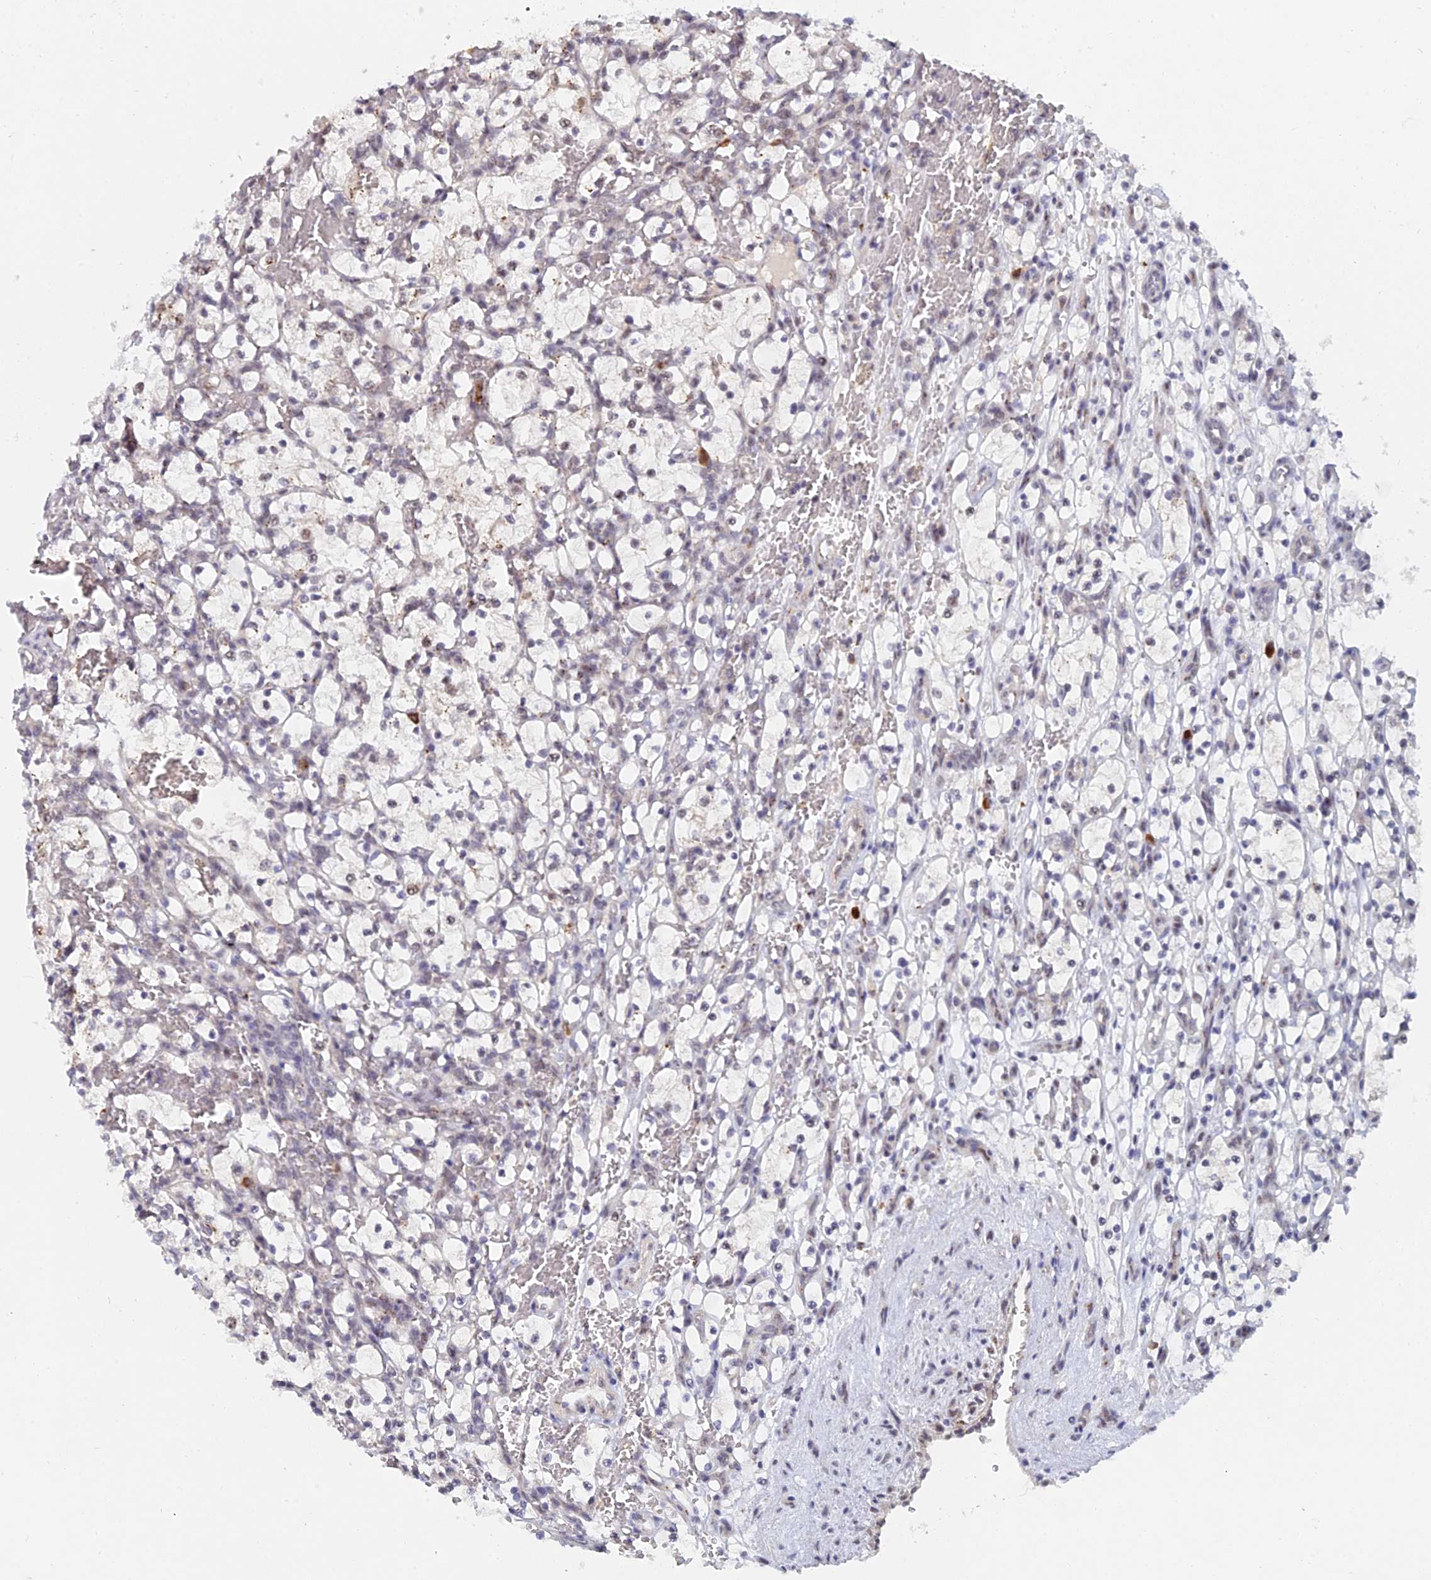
{"staining": {"intensity": "moderate", "quantity": "25%-75%", "location": "nuclear"}, "tissue": "renal cancer", "cell_type": "Tumor cells", "image_type": "cancer", "snomed": [{"axis": "morphology", "description": "Adenocarcinoma, NOS"}, {"axis": "topography", "description": "Kidney"}], "caption": "Tumor cells exhibit medium levels of moderate nuclear positivity in about 25%-75% of cells in human renal adenocarcinoma. Nuclei are stained in blue.", "gene": "THOC3", "patient": {"sex": "female", "age": 69}}